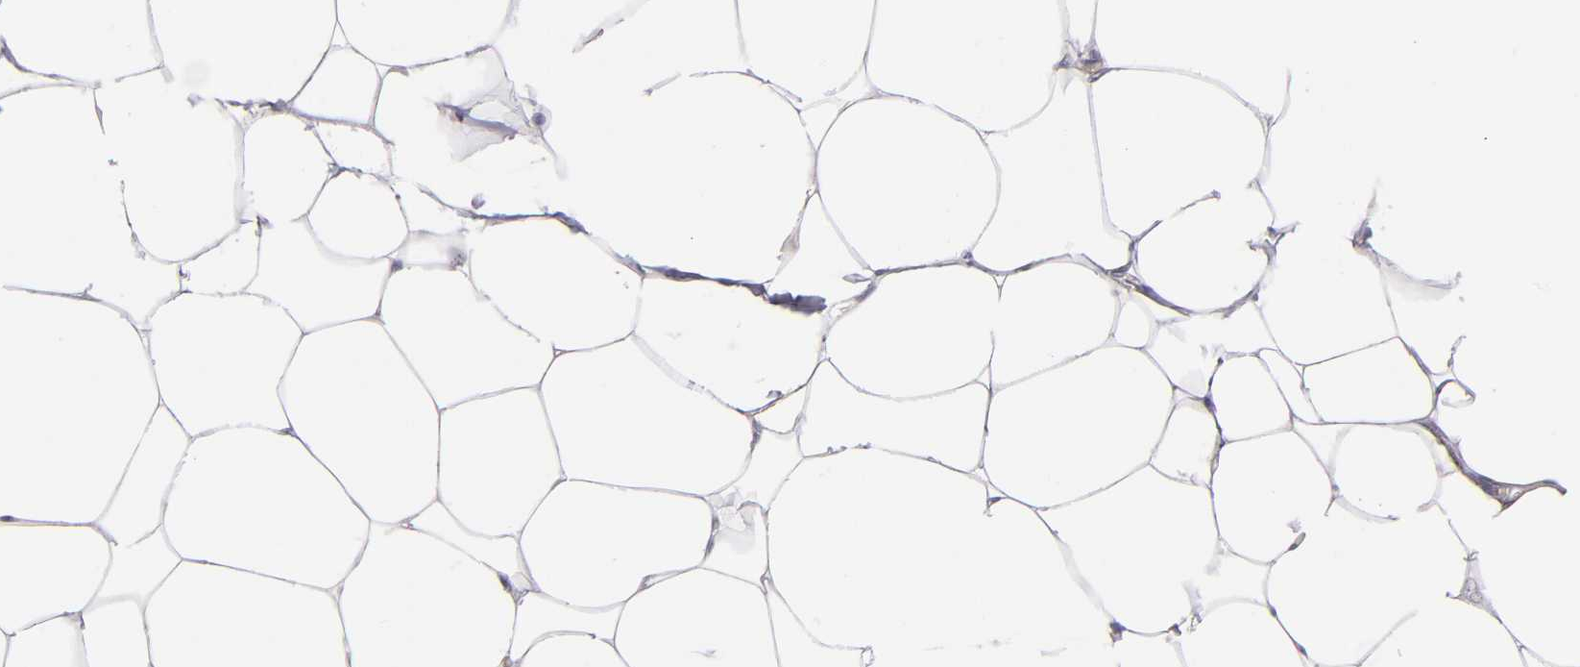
{"staining": {"intensity": "negative", "quantity": "none", "location": "none"}, "tissue": "adipose tissue", "cell_type": "Adipocytes", "image_type": "normal", "snomed": [{"axis": "morphology", "description": "Normal tissue, NOS"}, {"axis": "morphology", "description": "Adenocarcinoma, NOS"}, {"axis": "topography", "description": "Colon"}, {"axis": "topography", "description": "Peripheral nerve tissue"}], "caption": "The image displays no significant staining in adipocytes of adipose tissue. The staining was performed using DAB to visualize the protein expression in brown, while the nuclei were stained in blue with hematoxylin (Magnification: 20x).", "gene": "ZNF175", "patient": {"sex": "male", "age": 14}}